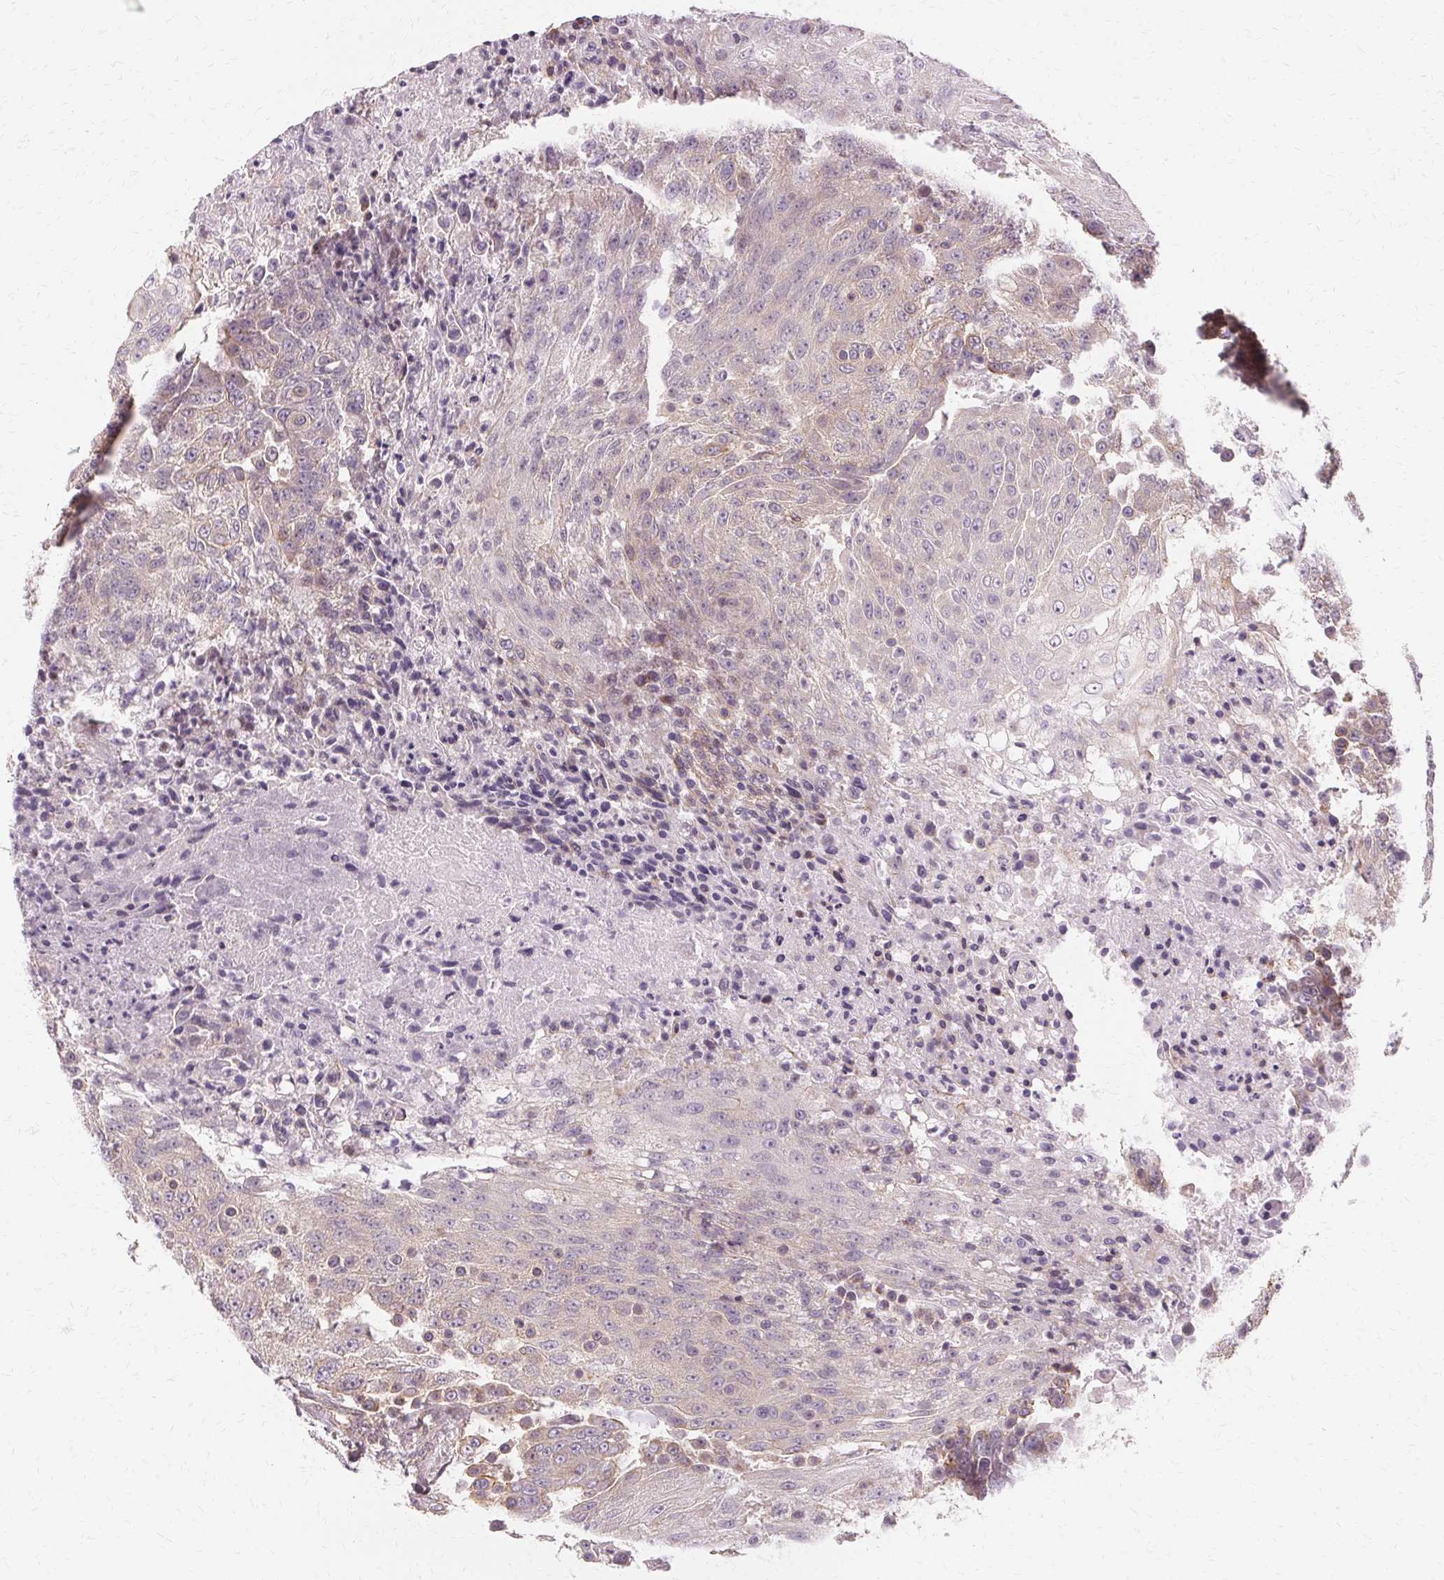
{"staining": {"intensity": "negative", "quantity": "none", "location": "none"}, "tissue": "urothelial cancer", "cell_type": "Tumor cells", "image_type": "cancer", "snomed": [{"axis": "morphology", "description": "Urothelial carcinoma, High grade"}, {"axis": "topography", "description": "Urinary bladder"}], "caption": "Urothelial cancer was stained to show a protein in brown. There is no significant positivity in tumor cells.", "gene": "USP8", "patient": {"sex": "female", "age": 63}}